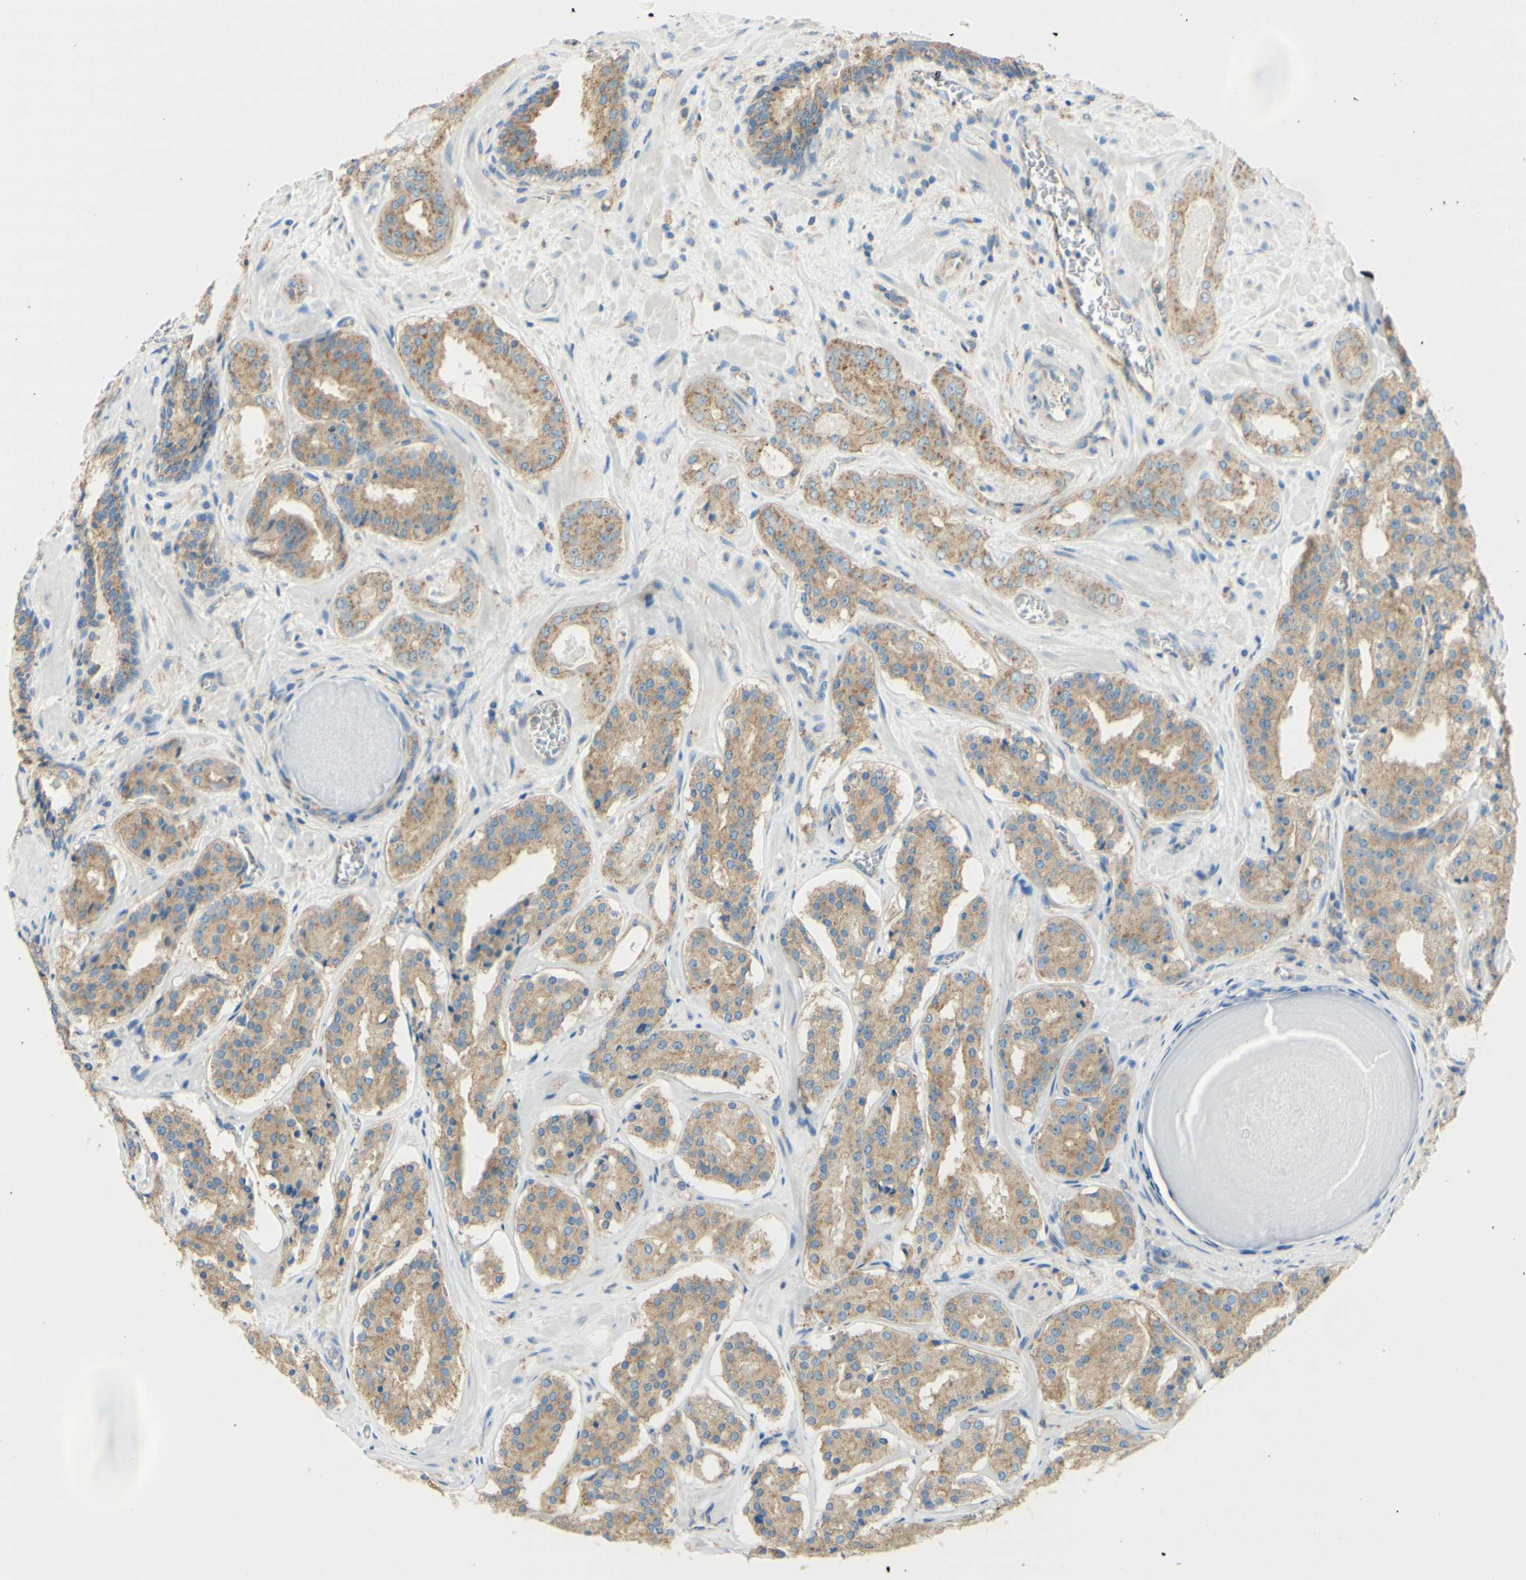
{"staining": {"intensity": "moderate", "quantity": ">75%", "location": "cytoplasmic/membranous"}, "tissue": "prostate cancer", "cell_type": "Tumor cells", "image_type": "cancer", "snomed": [{"axis": "morphology", "description": "Adenocarcinoma, High grade"}, {"axis": "topography", "description": "Prostate"}], "caption": "High-grade adenocarcinoma (prostate) tissue shows moderate cytoplasmic/membranous positivity in about >75% of tumor cells (Brightfield microscopy of DAB IHC at high magnification).", "gene": "CLTC", "patient": {"sex": "male", "age": 60}}